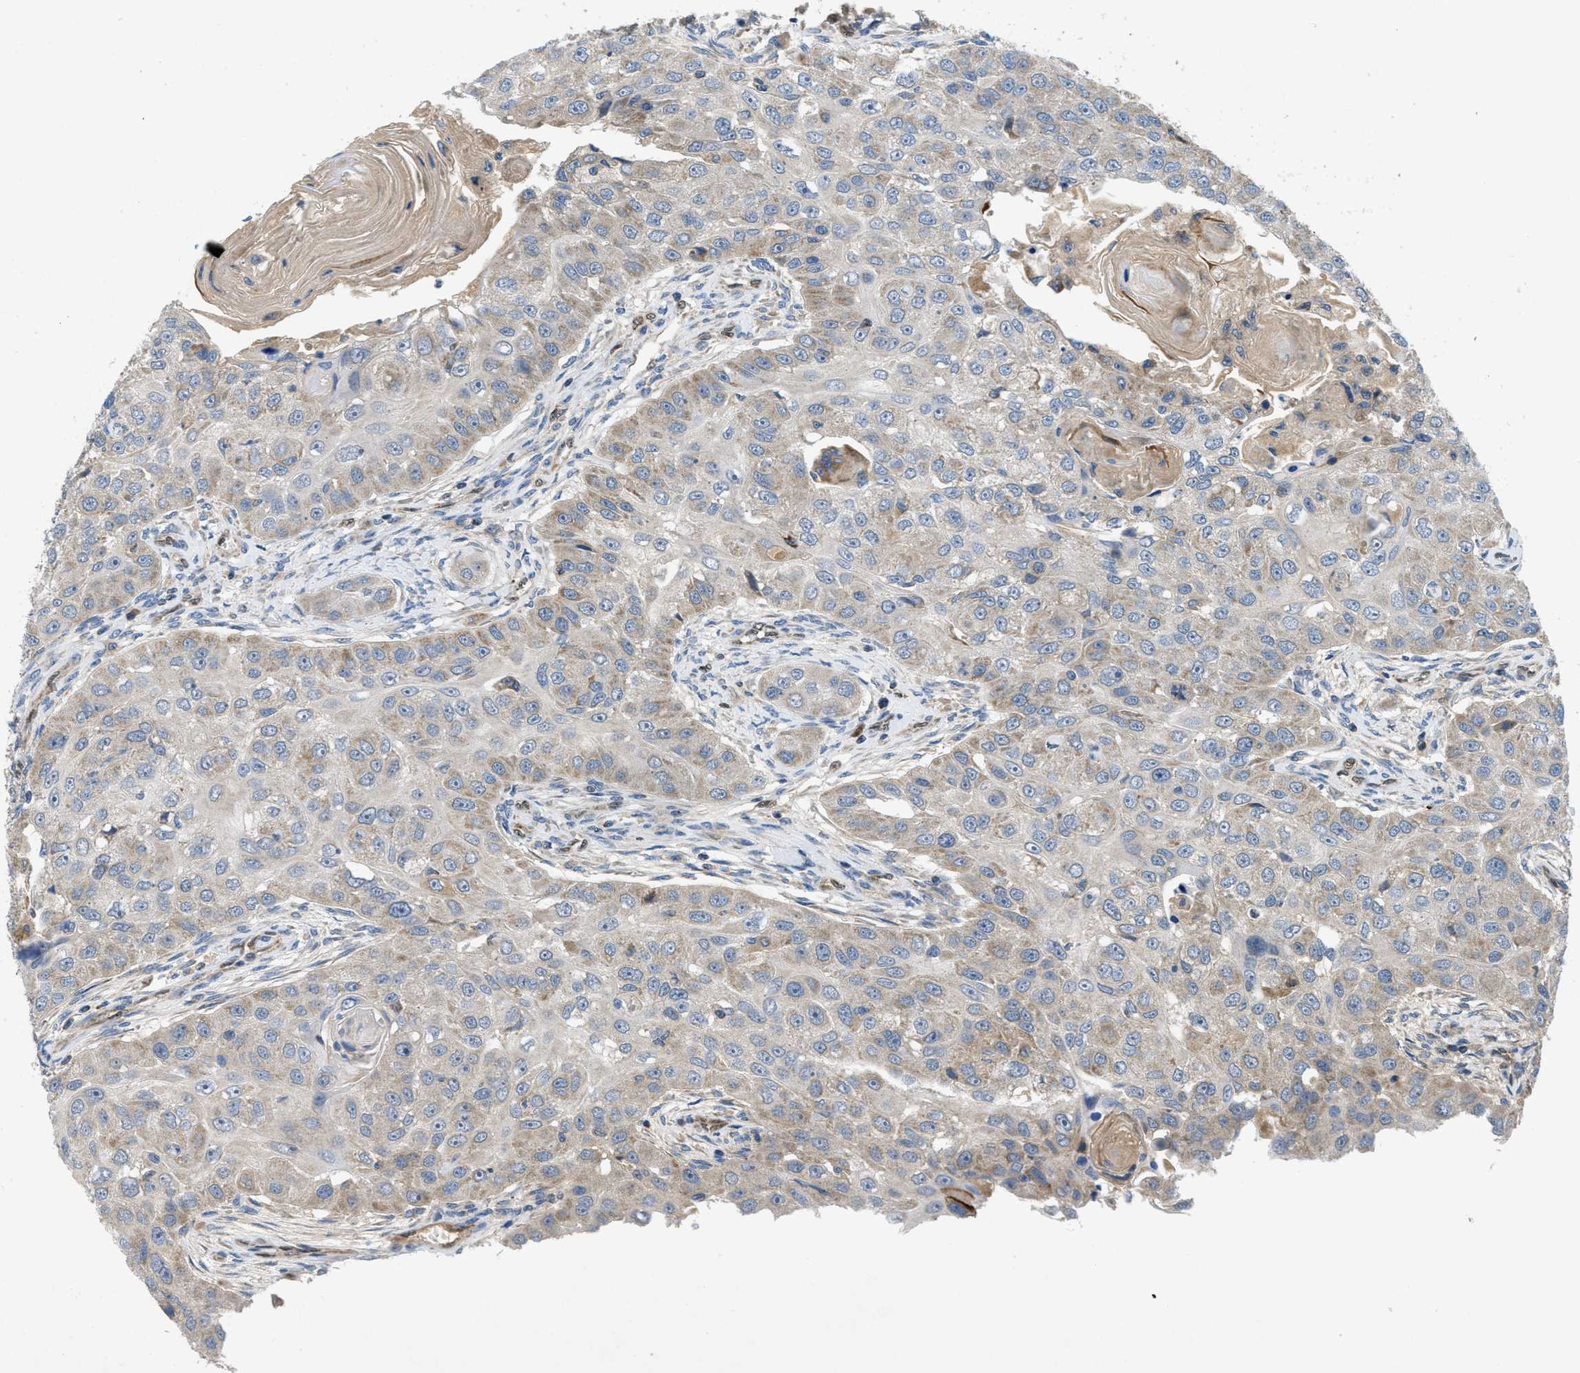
{"staining": {"intensity": "weak", "quantity": "<25%", "location": "cytoplasmic/membranous"}, "tissue": "head and neck cancer", "cell_type": "Tumor cells", "image_type": "cancer", "snomed": [{"axis": "morphology", "description": "Normal tissue, NOS"}, {"axis": "morphology", "description": "Squamous cell carcinoma, NOS"}, {"axis": "topography", "description": "Skeletal muscle"}, {"axis": "topography", "description": "Head-Neck"}], "caption": "This histopathology image is of squamous cell carcinoma (head and neck) stained with IHC to label a protein in brown with the nuclei are counter-stained blue. There is no positivity in tumor cells. The staining is performed using DAB (3,3'-diaminobenzidine) brown chromogen with nuclei counter-stained in using hematoxylin.", "gene": "PNKD", "patient": {"sex": "male", "age": 51}}